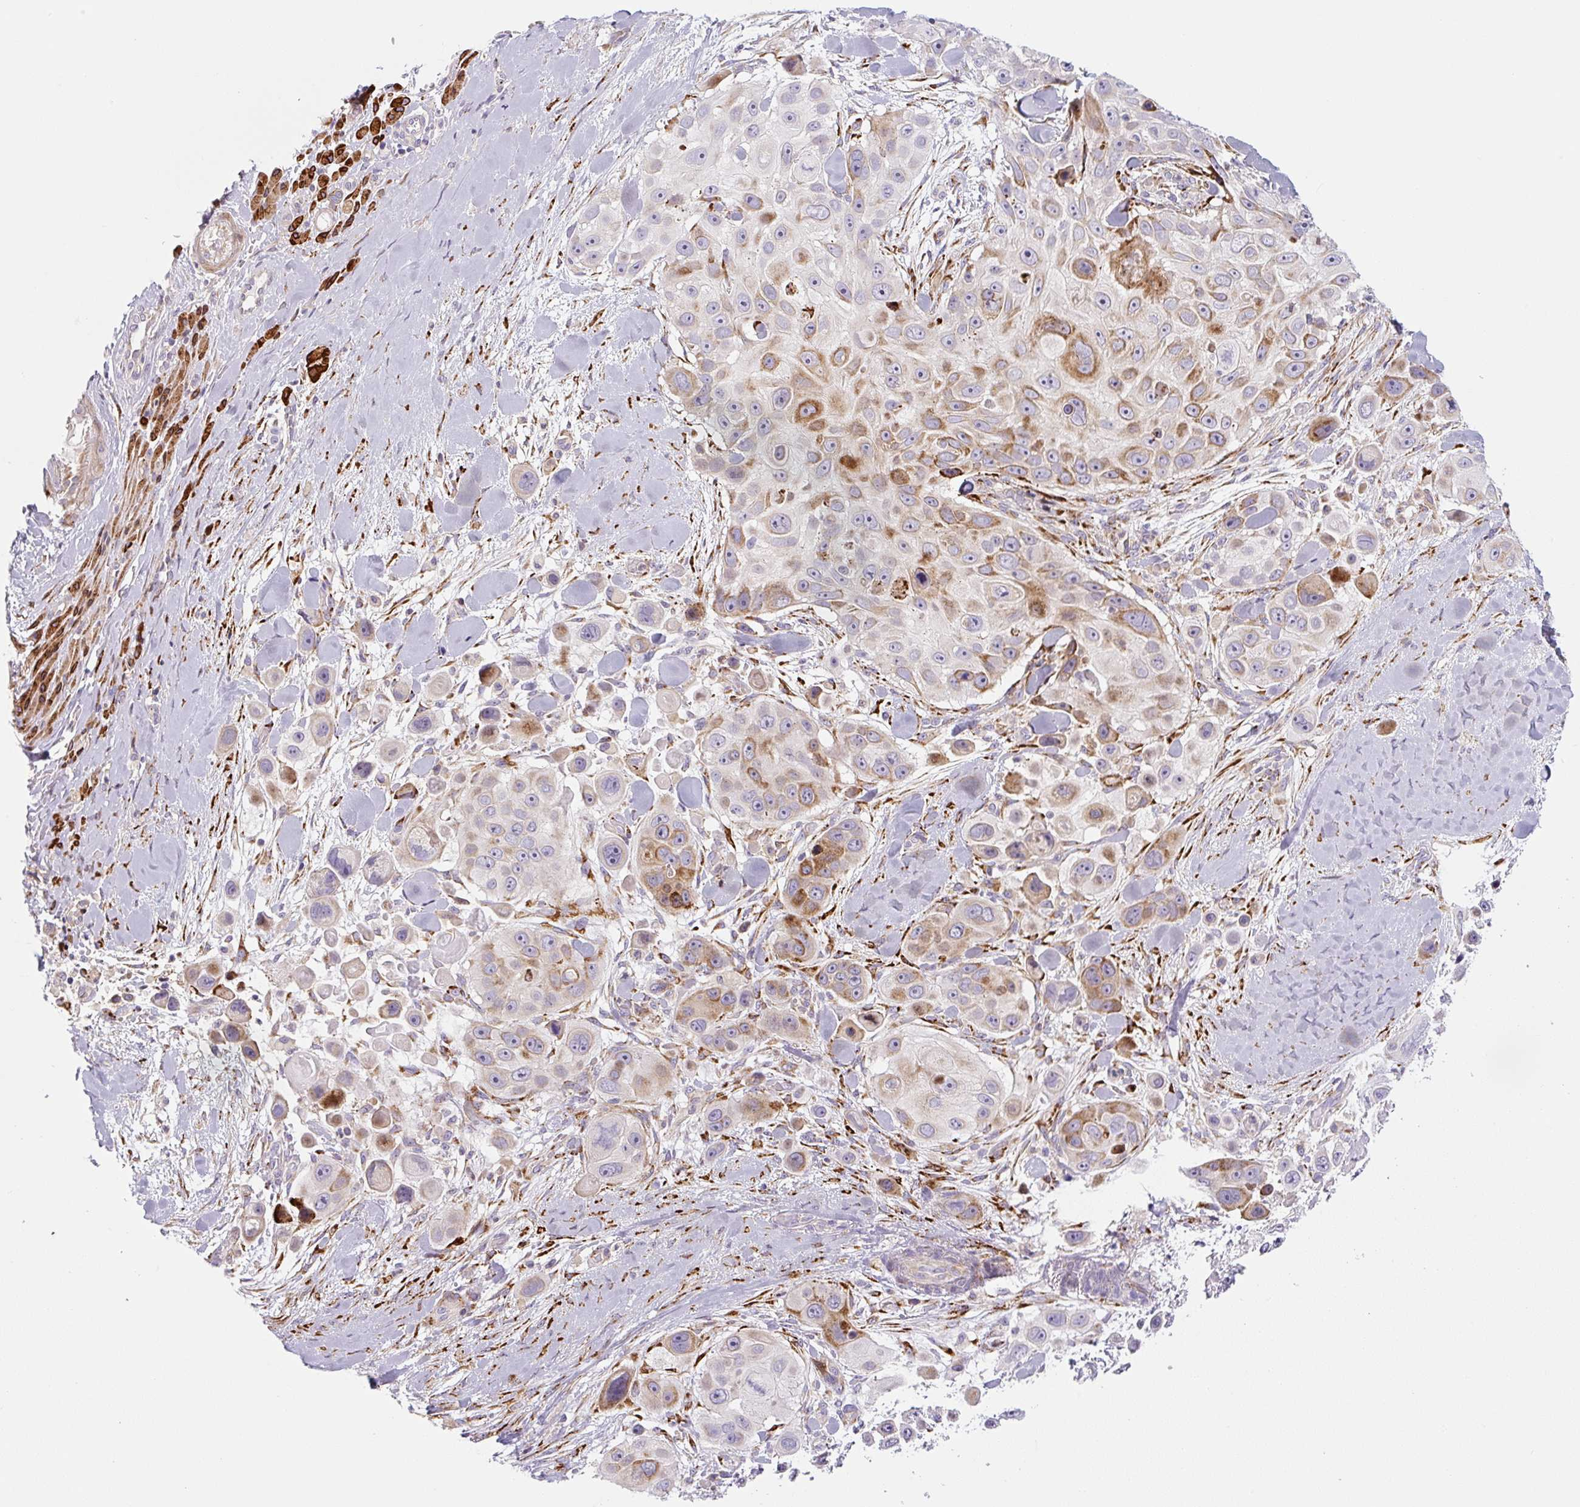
{"staining": {"intensity": "moderate", "quantity": "<25%", "location": "cytoplasmic/membranous"}, "tissue": "skin cancer", "cell_type": "Tumor cells", "image_type": "cancer", "snomed": [{"axis": "morphology", "description": "Squamous cell carcinoma, NOS"}, {"axis": "topography", "description": "Skin"}], "caption": "Protein expression analysis of skin squamous cell carcinoma reveals moderate cytoplasmic/membranous expression in approximately <25% of tumor cells.", "gene": "DISP3", "patient": {"sex": "male", "age": 67}}